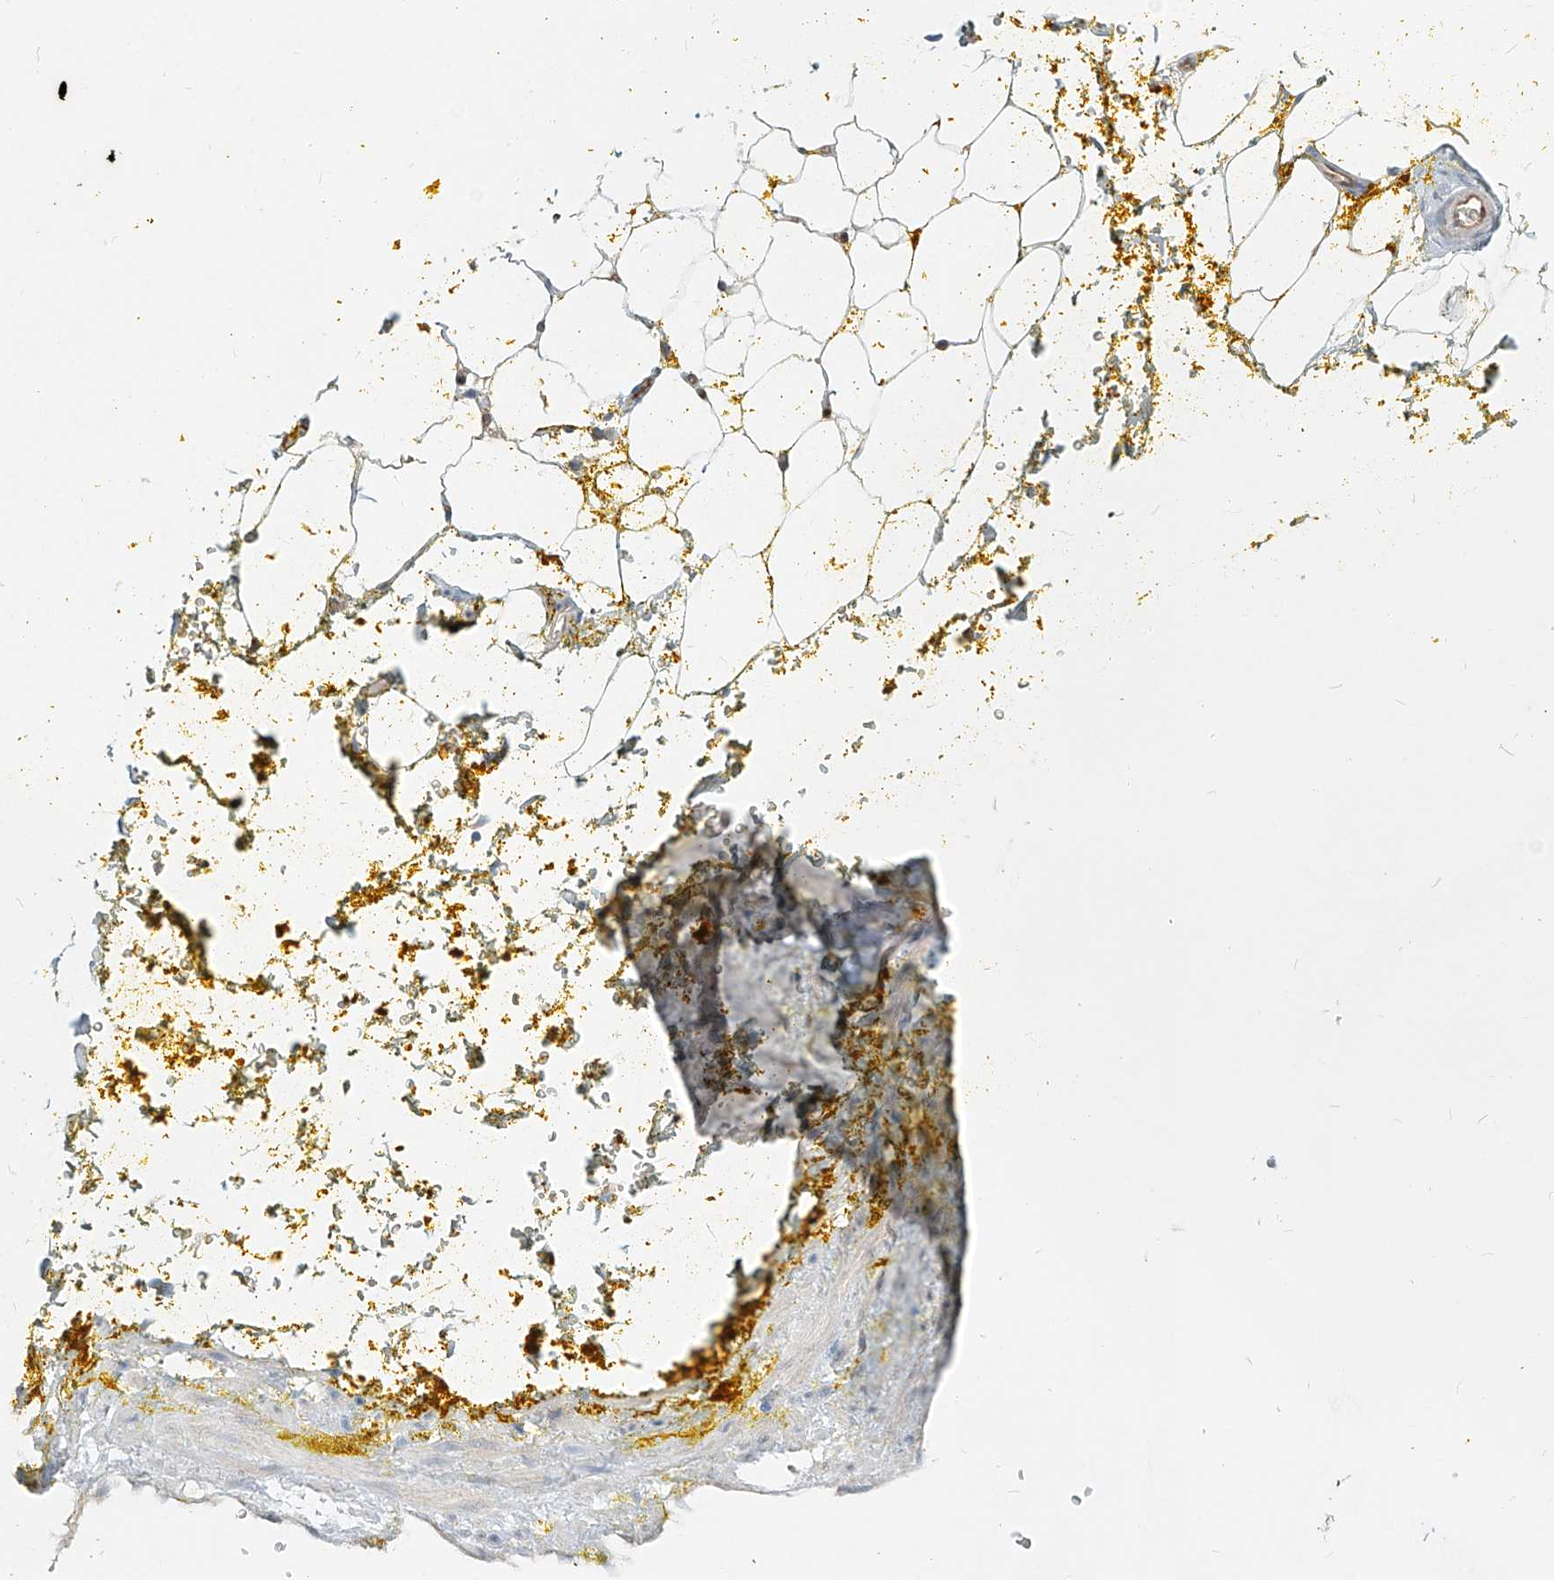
{"staining": {"intensity": "moderate", "quantity": "25%-75%", "location": "cytoplasmic/membranous"}, "tissue": "adipose tissue", "cell_type": "Adipocytes", "image_type": "normal", "snomed": [{"axis": "morphology", "description": "Normal tissue, NOS"}, {"axis": "morphology", "description": "Adenocarcinoma, Low grade"}, {"axis": "topography", "description": "Prostate"}, {"axis": "topography", "description": "Peripheral nerve tissue"}], "caption": "Immunohistochemistry (DAB) staining of benign adipose tissue shows moderate cytoplasmic/membranous protein expression in about 25%-75% of adipocytes.", "gene": "PTPRA", "patient": {"sex": "male", "age": 63}}